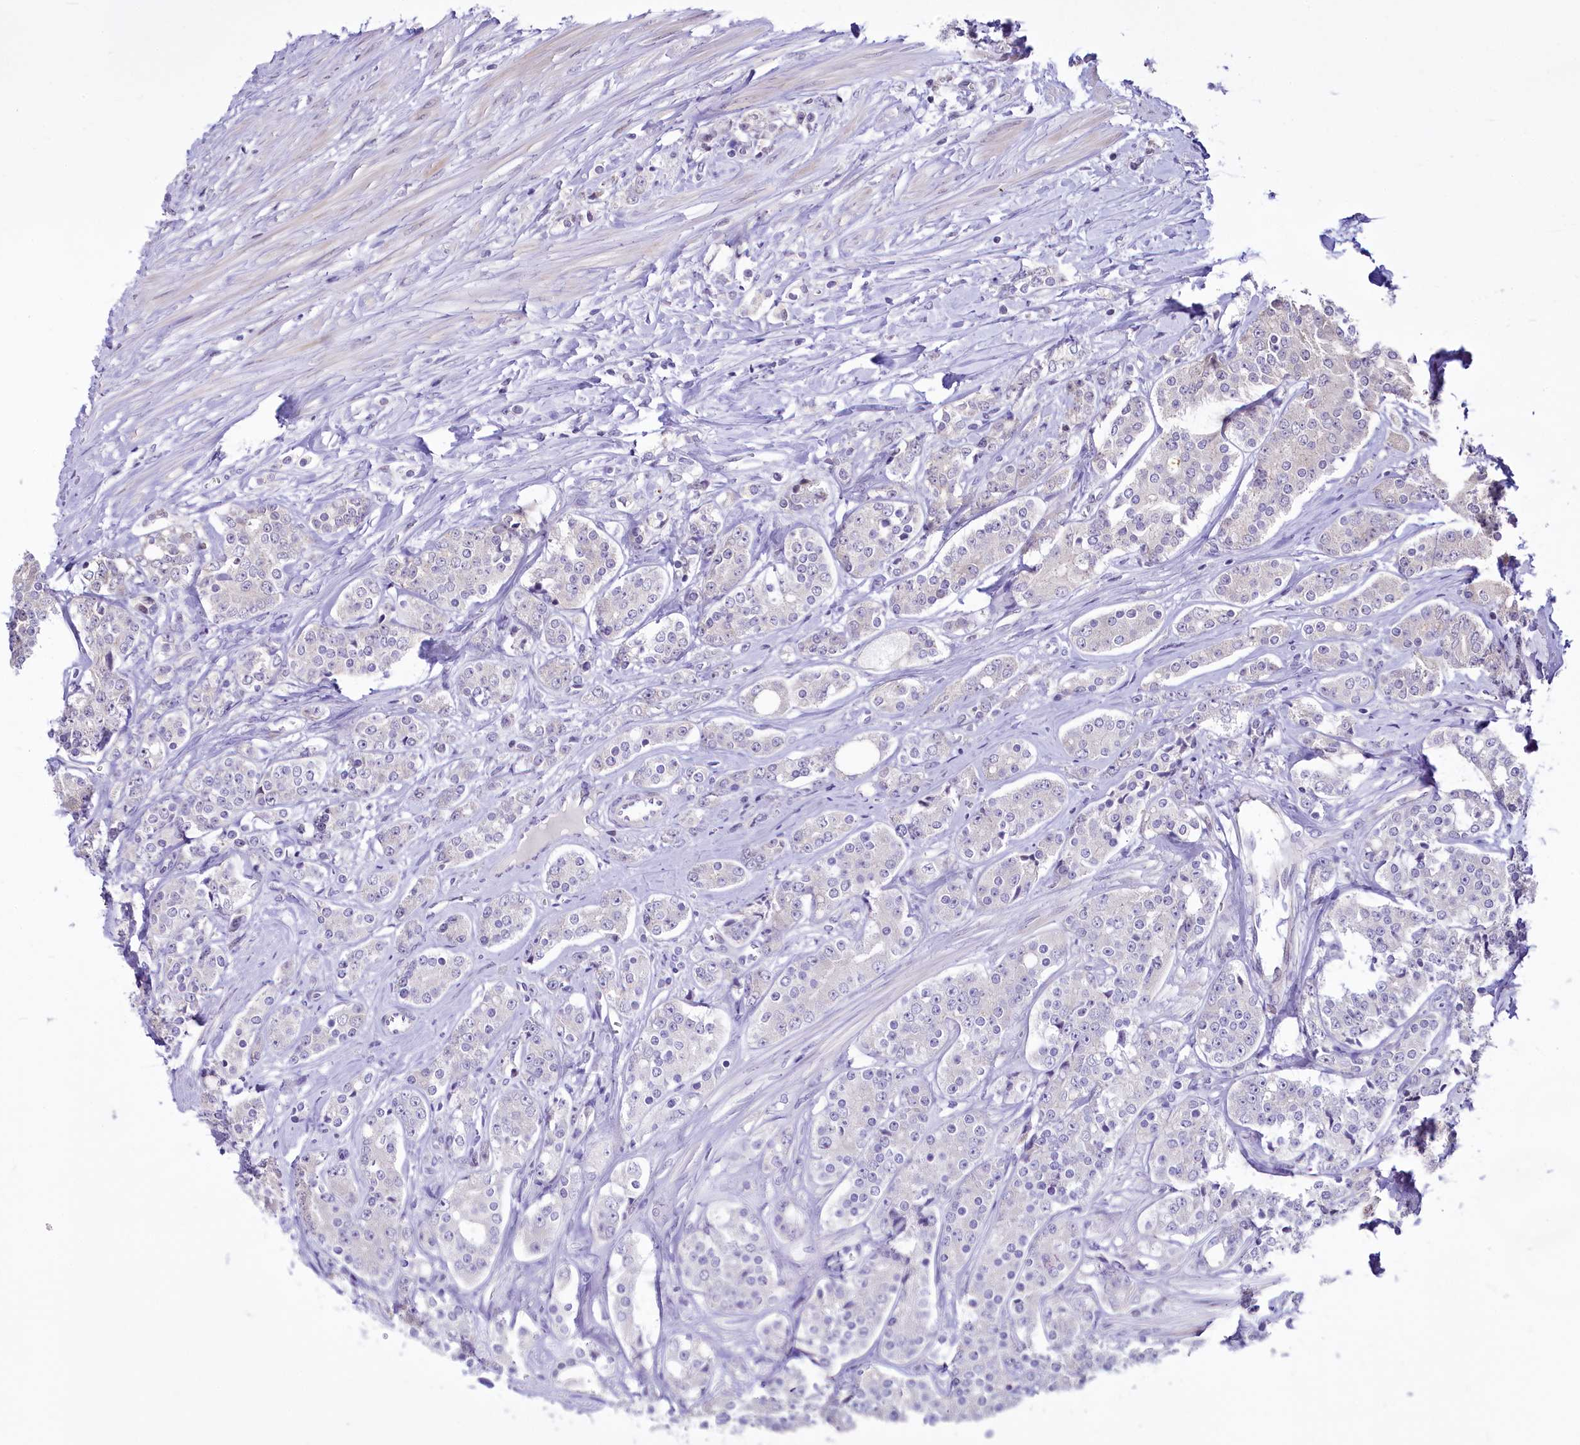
{"staining": {"intensity": "negative", "quantity": "none", "location": "none"}, "tissue": "prostate cancer", "cell_type": "Tumor cells", "image_type": "cancer", "snomed": [{"axis": "morphology", "description": "Adenocarcinoma, High grade"}, {"axis": "topography", "description": "Prostate"}], "caption": "Human prostate high-grade adenocarcinoma stained for a protein using immunohistochemistry exhibits no staining in tumor cells.", "gene": "BANK1", "patient": {"sex": "male", "age": 62}}